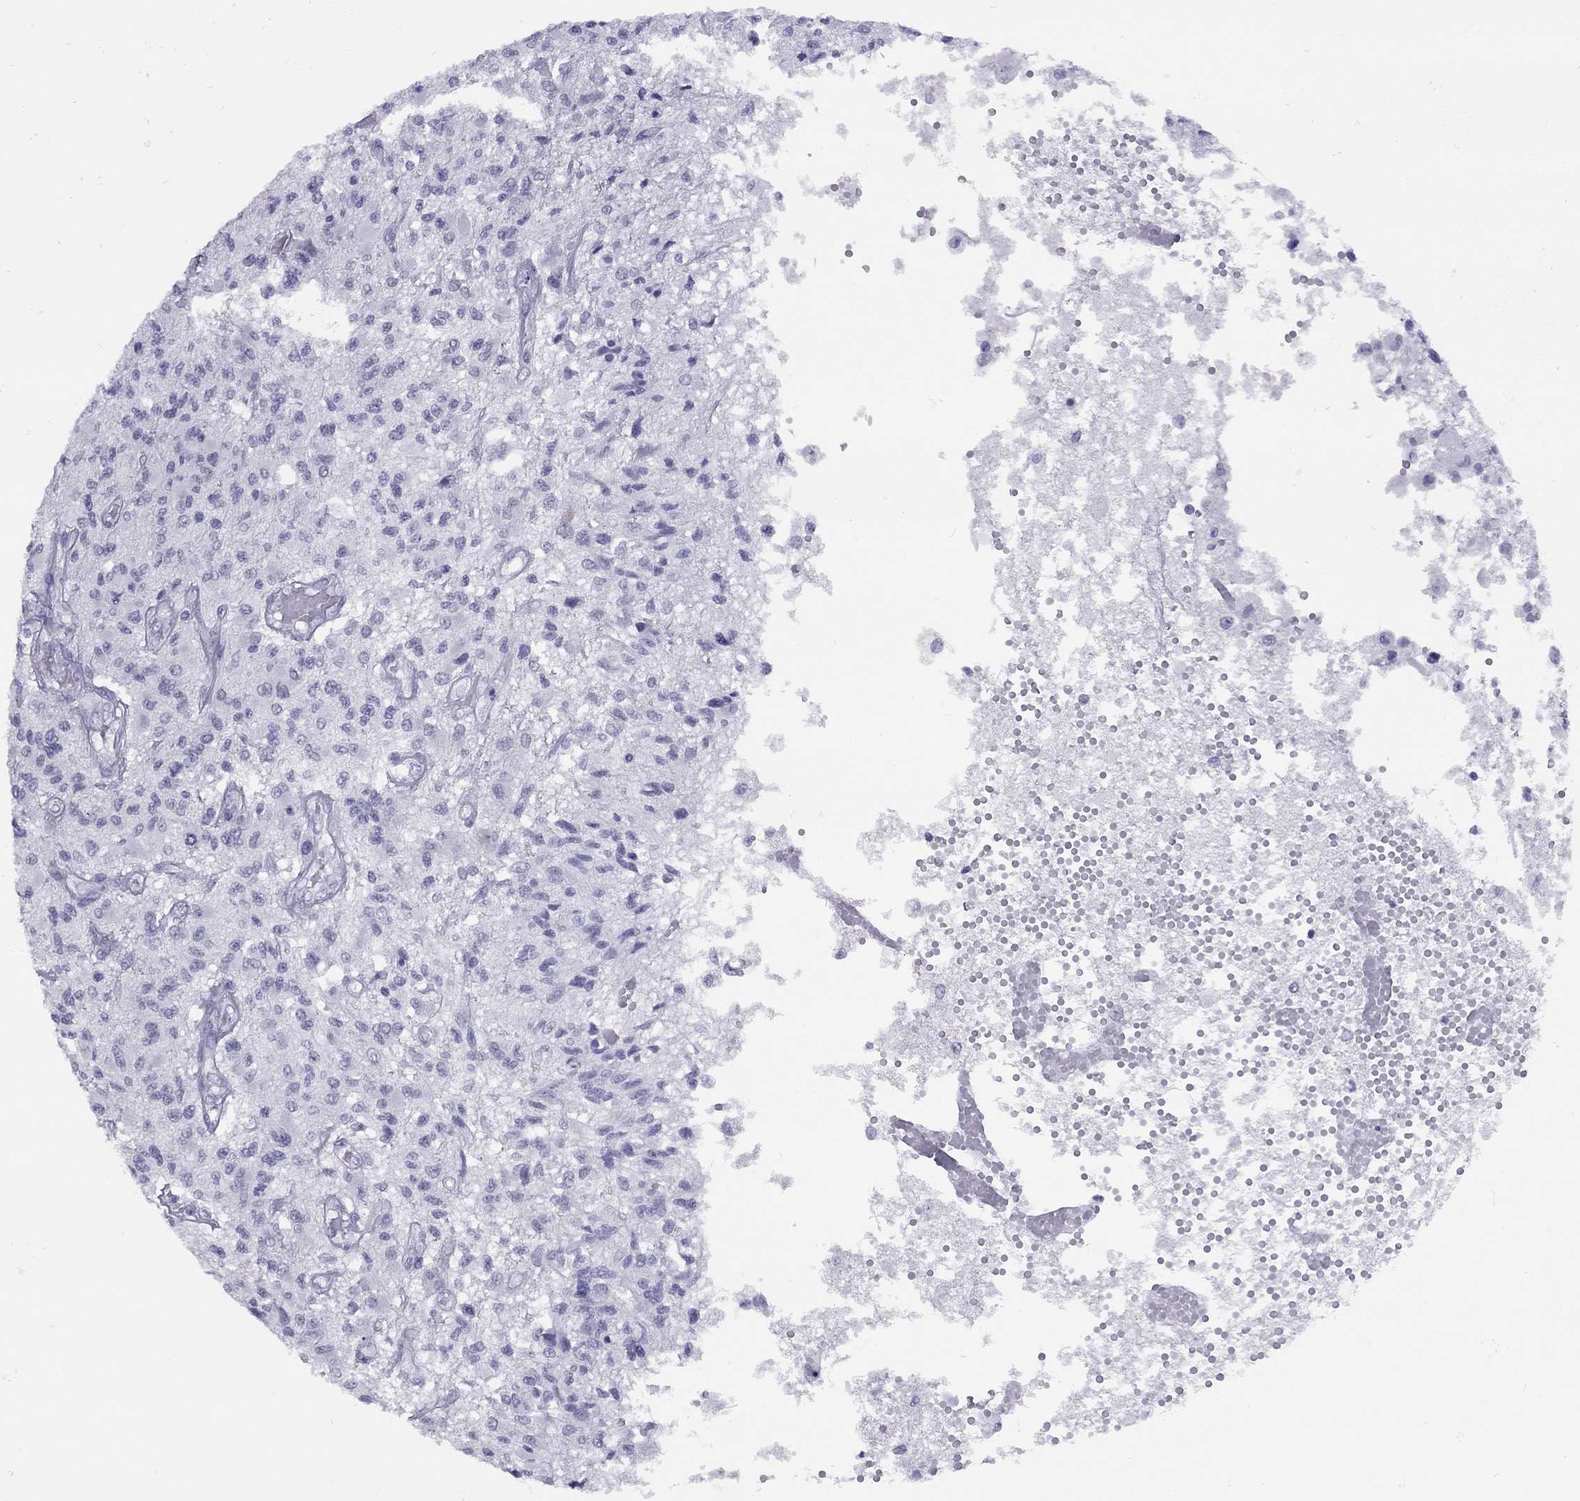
{"staining": {"intensity": "negative", "quantity": "none", "location": "none"}, "tissue": "glioma", "cell_type": "Tumor cells", "image_type": "cancer", "snomed": [{"axis": "morphology", "description": "Glioma, malignant, High grade"}, {"axis": "topography", "description": "Brain"}], "caption": "Immunohistochemical staining of human malignant glioma (high-grade) demonstrates no significant positivity in tumor cells.", "gene": "LYAR", "patient": {"sex": "female", "age": 63}}